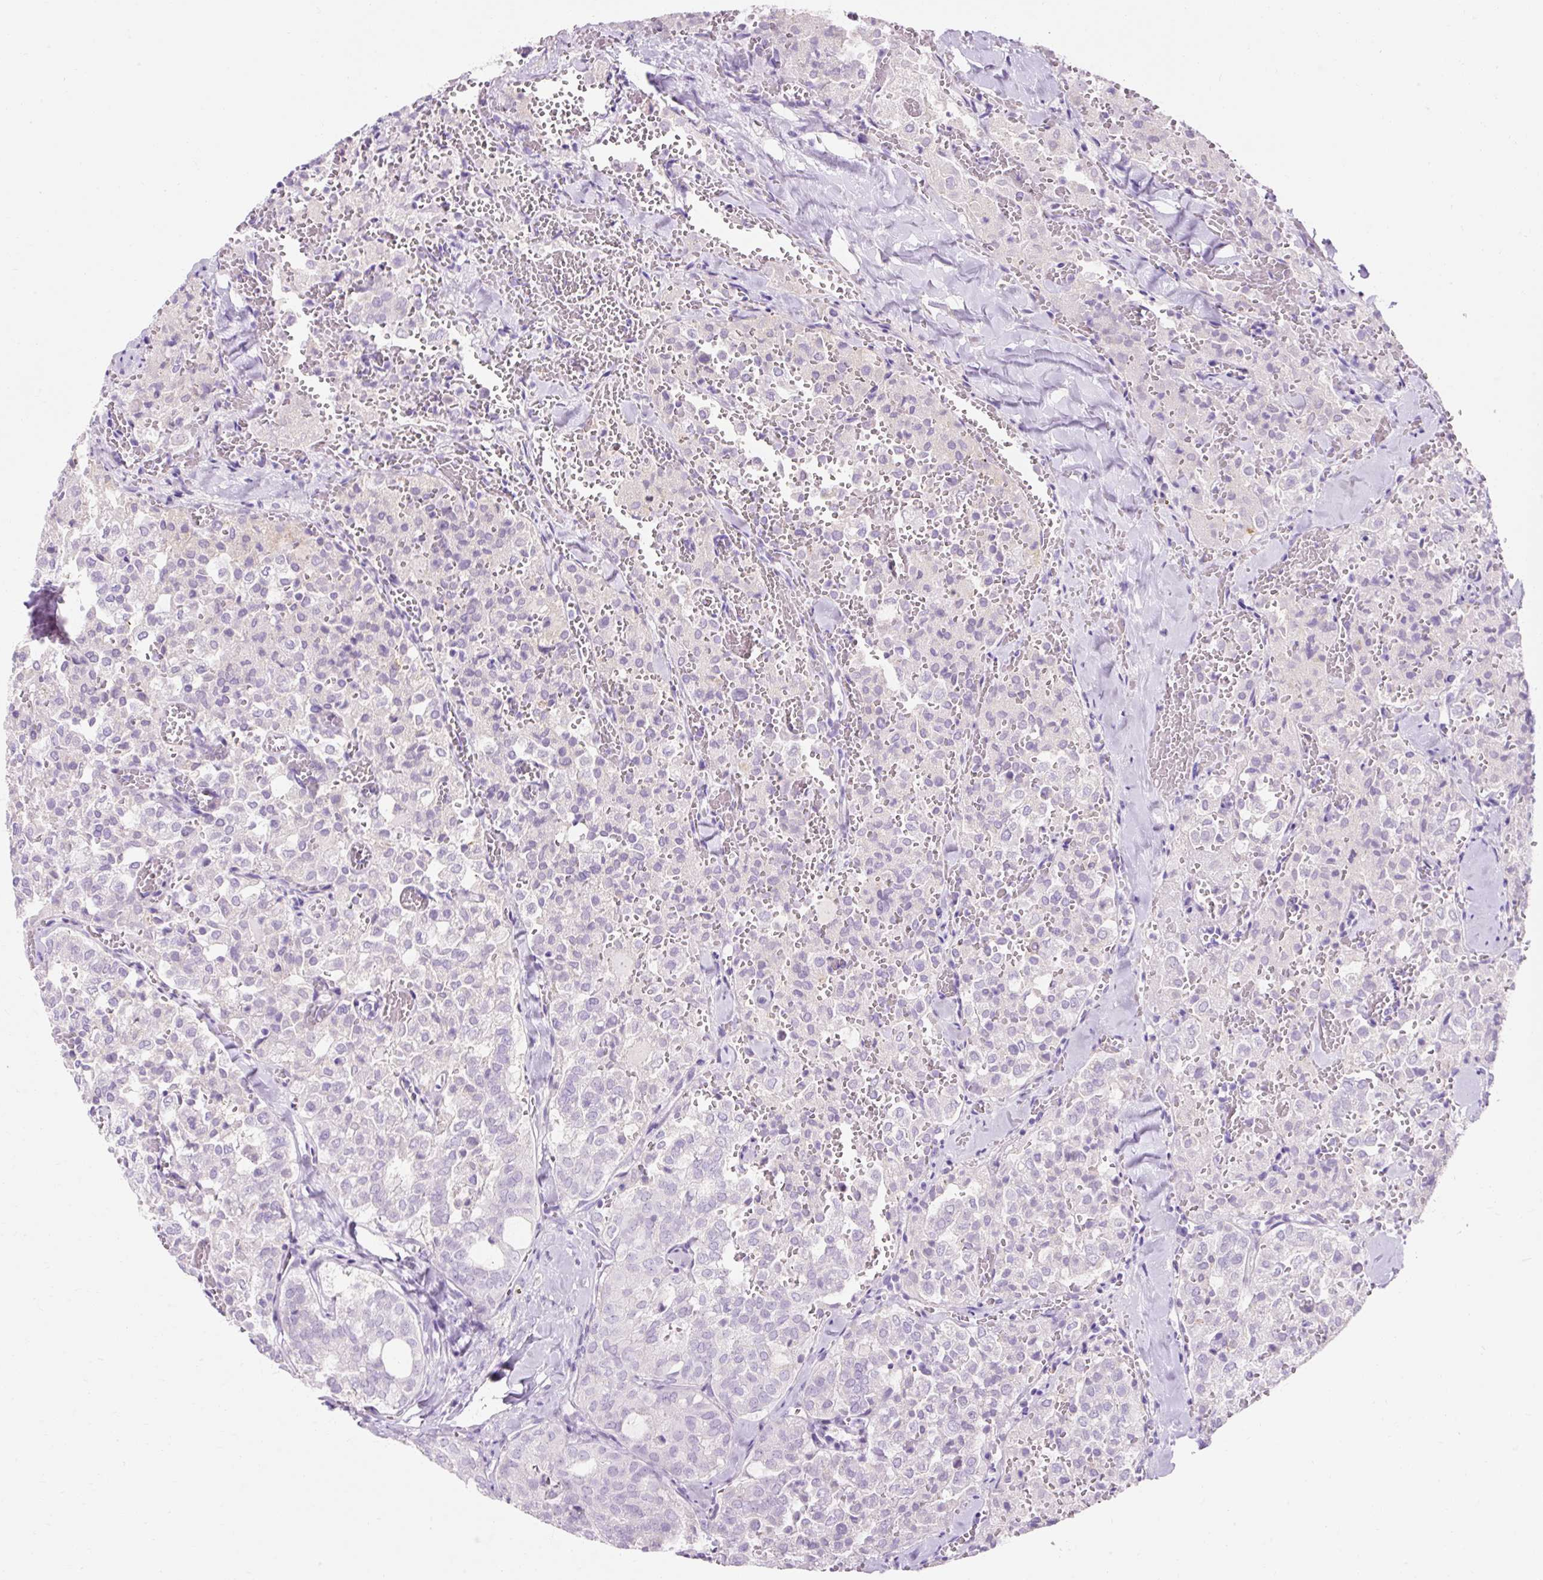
{"staining": {"intensity": "negative", "quantity": "none", "location": "none"}, "tissue": "thyroid cancer", "cell_type": "Tumor cells", "image_type": "cancer", "snomed": [{"axis": "morphology", "description": "Follicular adenoma carcinoma, NOS"}, {"axis": "topography", "description": "Thyroid gland"}], "caption": "Tumor cells are negative for brown protein staining in thyroid cancer.", "gene": "CLDN25", "patient": {"sex": "male", "age": 75}}